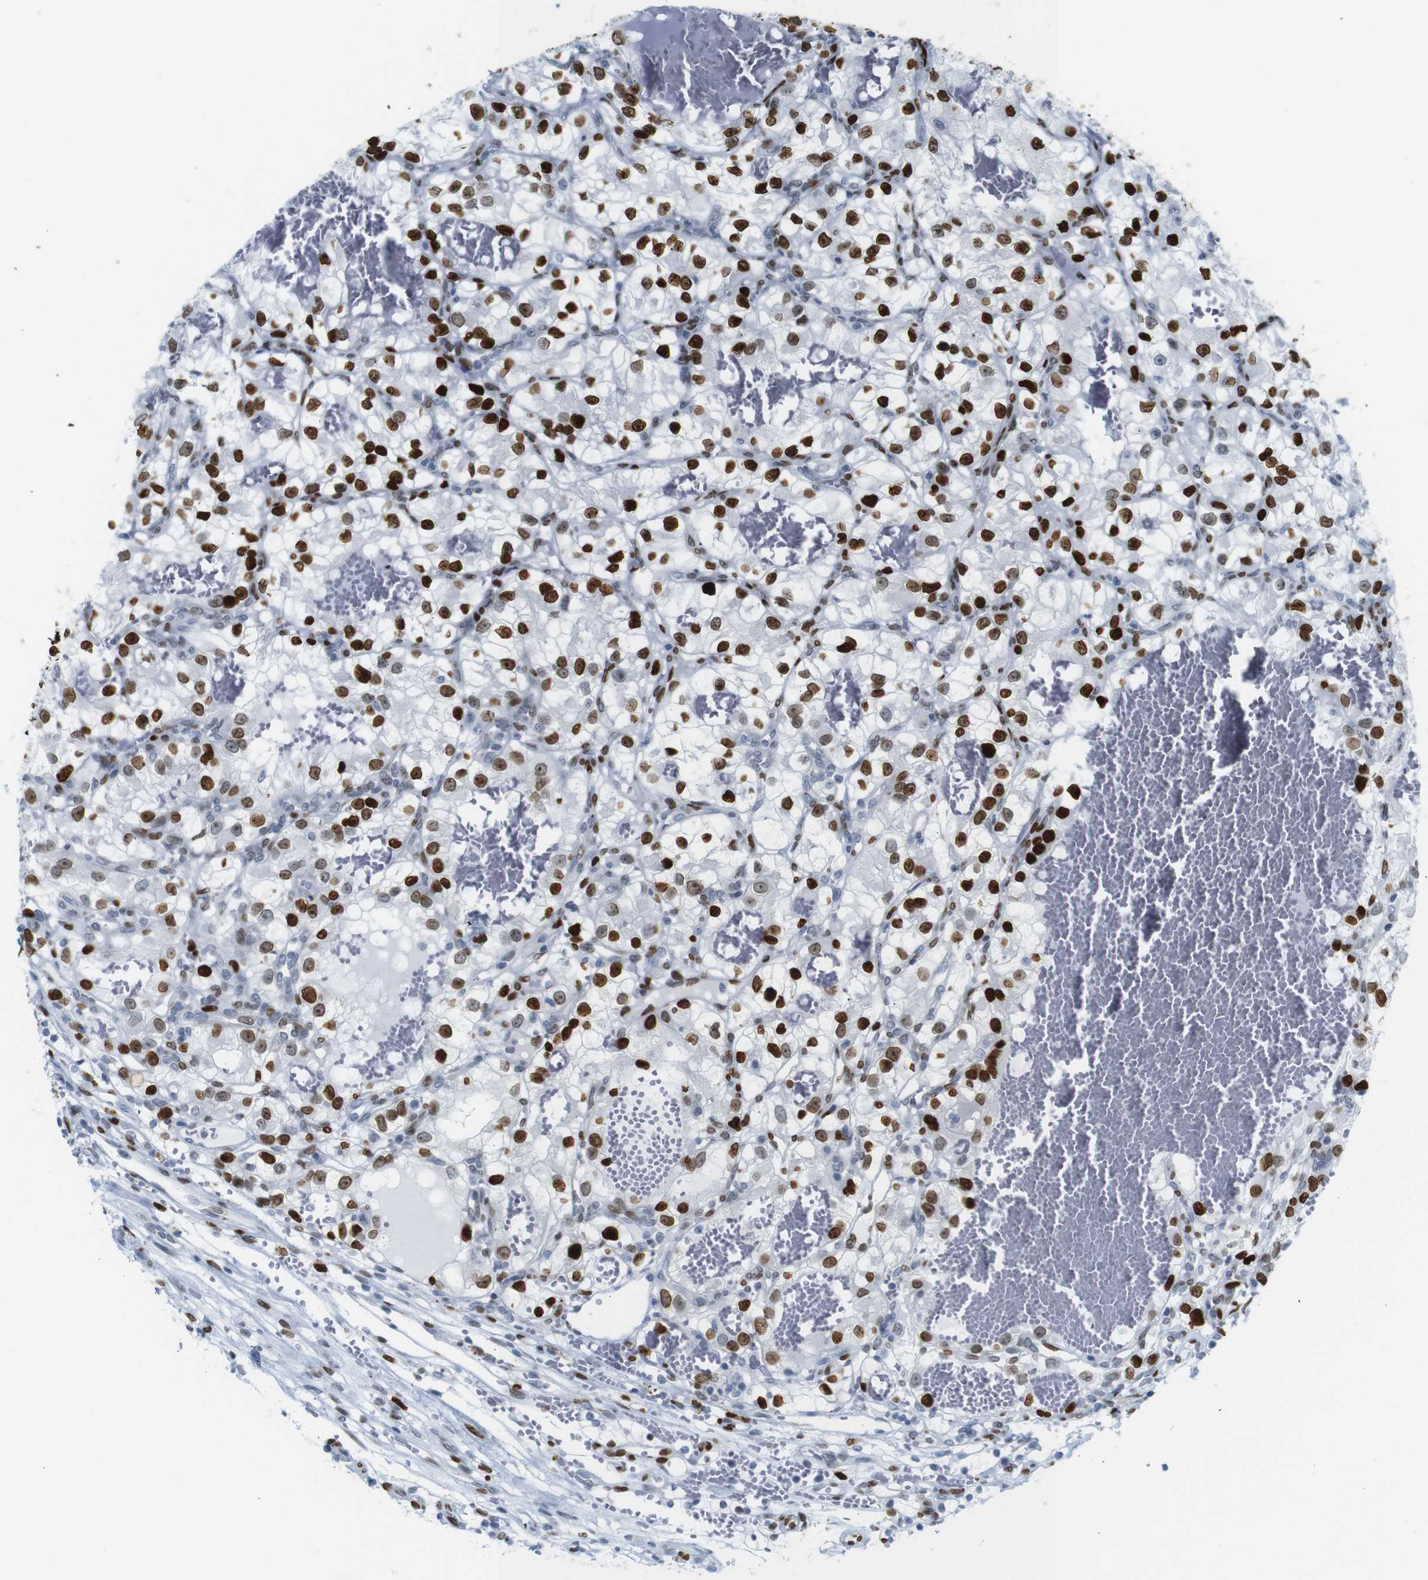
{"staining": {"intensity": "strong", "quantity": ">75%", "location": "nuclear"}, "tissue": "renal cancer", "cell_type": "Tumor cells", "image_type": "cancer", "snomed": [{"axis": "morphology", "description": "Adenocarcinoma, NOS"}, {"axis": "topography", "description": "Kidney"}], "caption": "Immunohistochemical staining of adenocarcinoma (renal) demonstrates high levels of strong nuclear staining in about >75% of tumor cells. Nuclei are stained in blue.", "gene": "NPIPB15", "patient": {"sex": "female", "age": 57}}